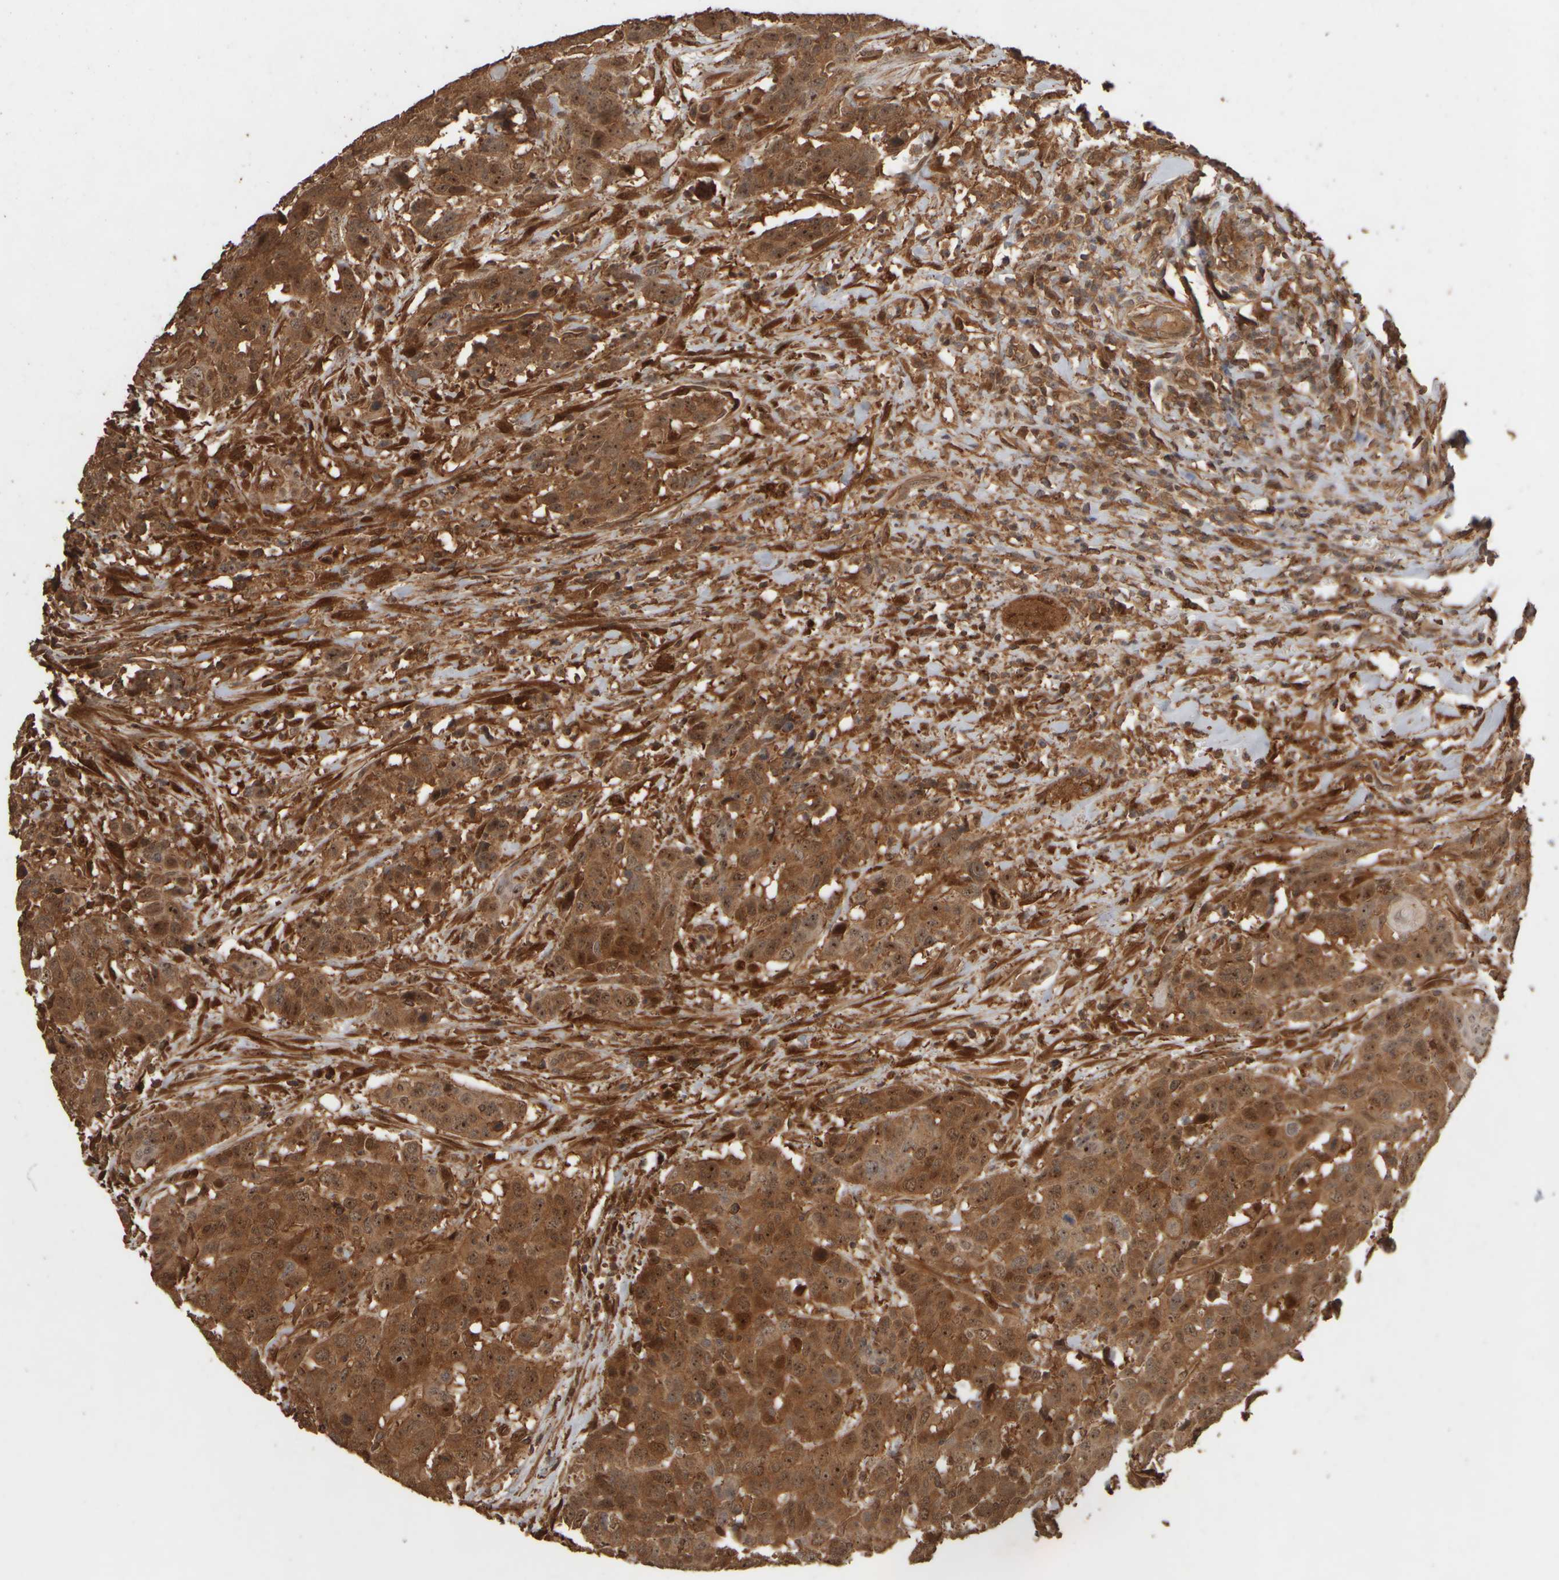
{"staining": {"intensity": "strong", "quantity": ">75%", "location": "cytoplasmic/membranous,nuclear"}, "tissue": "head and neck cancer", "cell_type": "Tumor cells", "image_type": "cancer", "snomed": [{"axis": "morphology", "description": "Squamous cell carcinoma, NOS"}, {"axis": "topography", "description": "Head-Neck"}], "caption": "Strong cytoplasmic/membranous and nuclear staining is appreciated in about >75% of tumor cells in head and neck cancer (squamous cell carcinoma).", "gene": "SPHK1", "patient": {"sex": "male", "age": 66}}